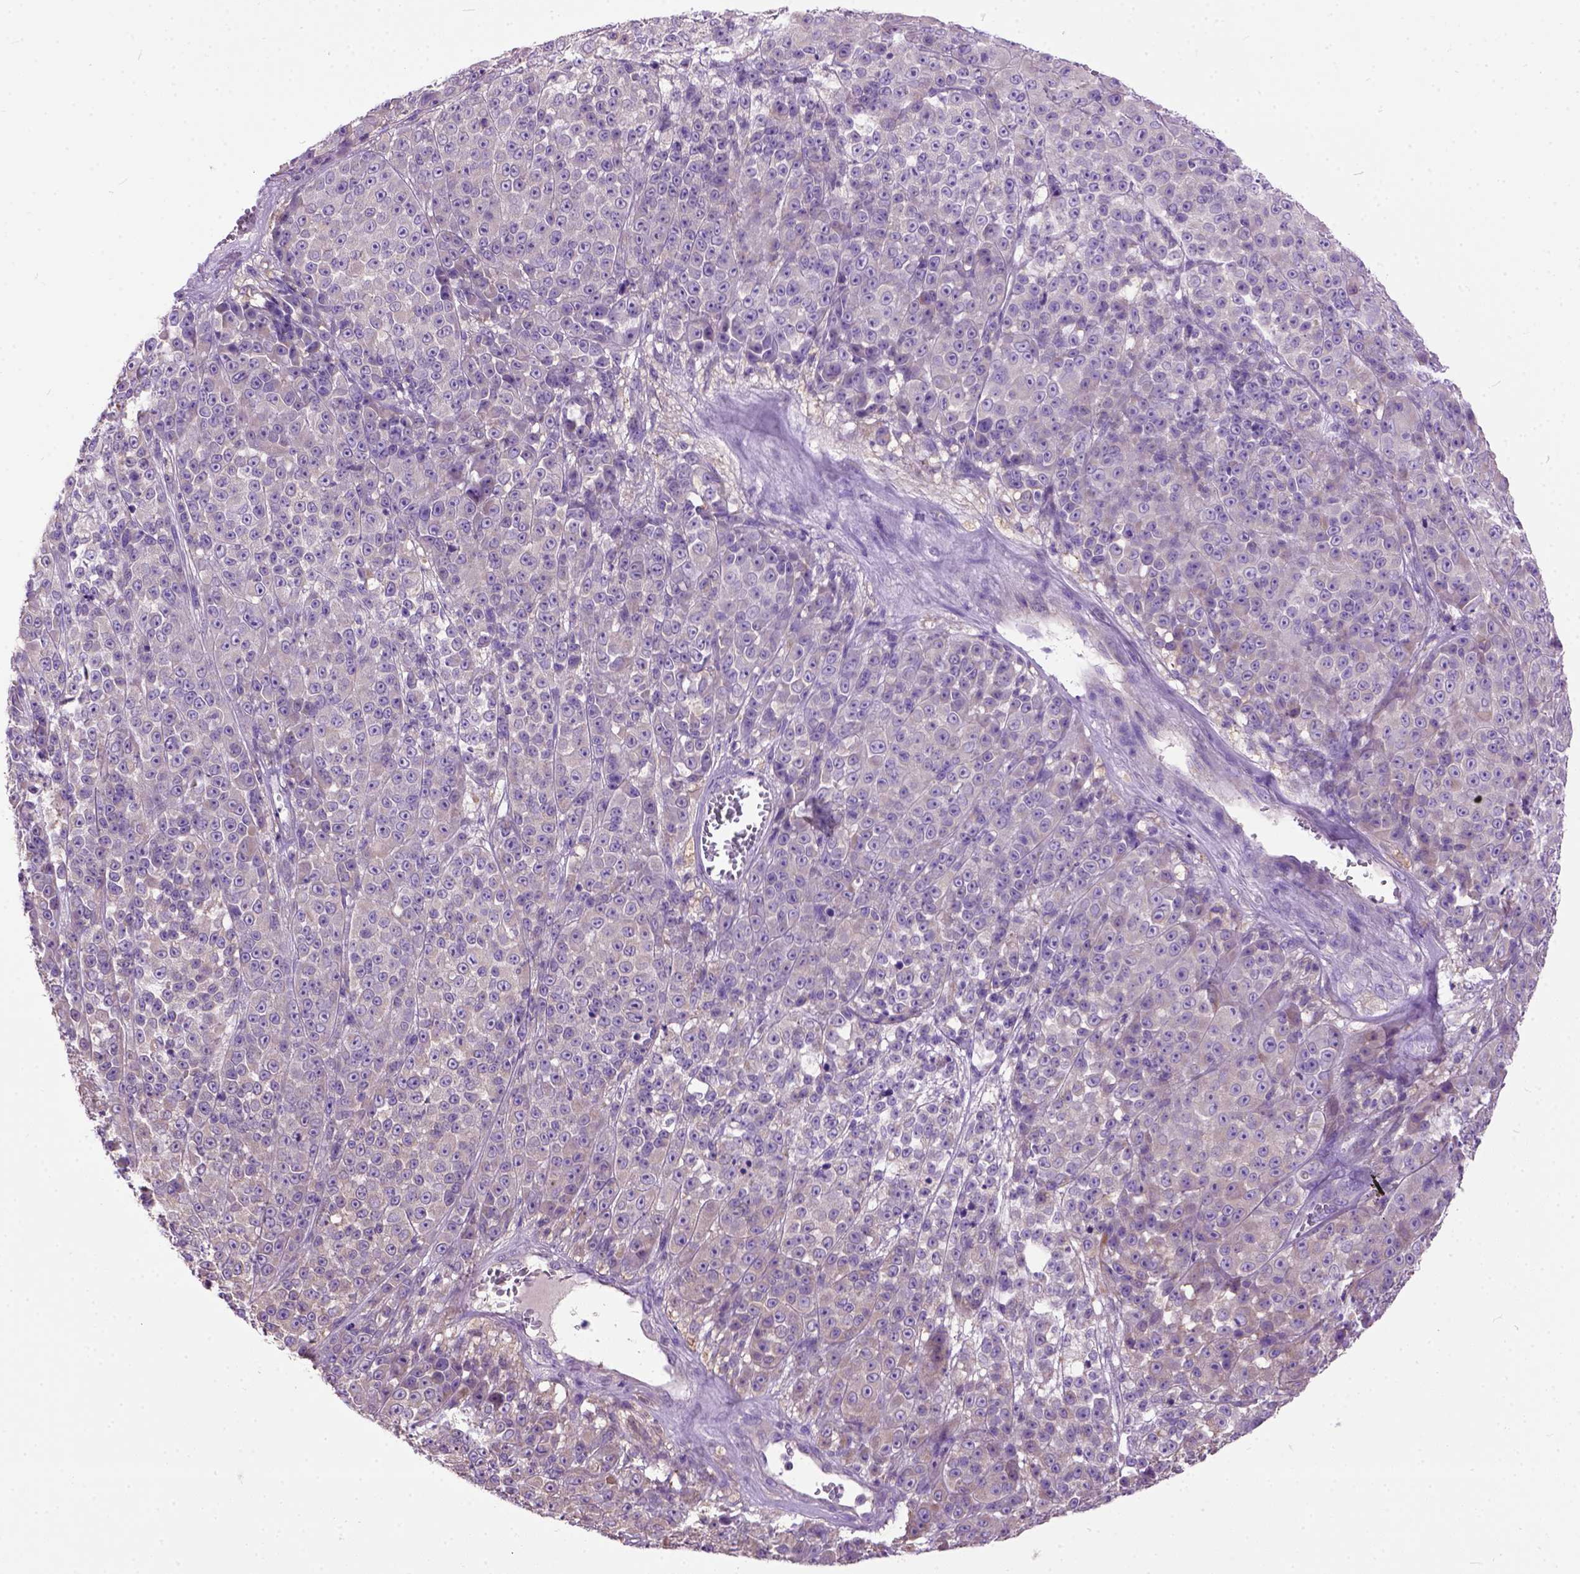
{"staining": {"intensity": "weak", "quantity": "25%-75%", "location": "cytoplasmic/membranous"}, "tissue": "melanoma", "cell_type": "Tumor cells", "image_type": "cancer", "snomed": [{"axis": "morphology", "description": "Malignant melanoma, NOS"}, {"axis": "topography", "description": "Skin"}, {"axis": "topography", "description": "Skin of back"}], "caption": "IHC of human malignant melanoma shows low levels of weak cytoplasmic/membranous positivity in about 25%-75% of tumor cells.", "gene": "SEMA4F", "patient": {"sex": "male", "age": 91}}